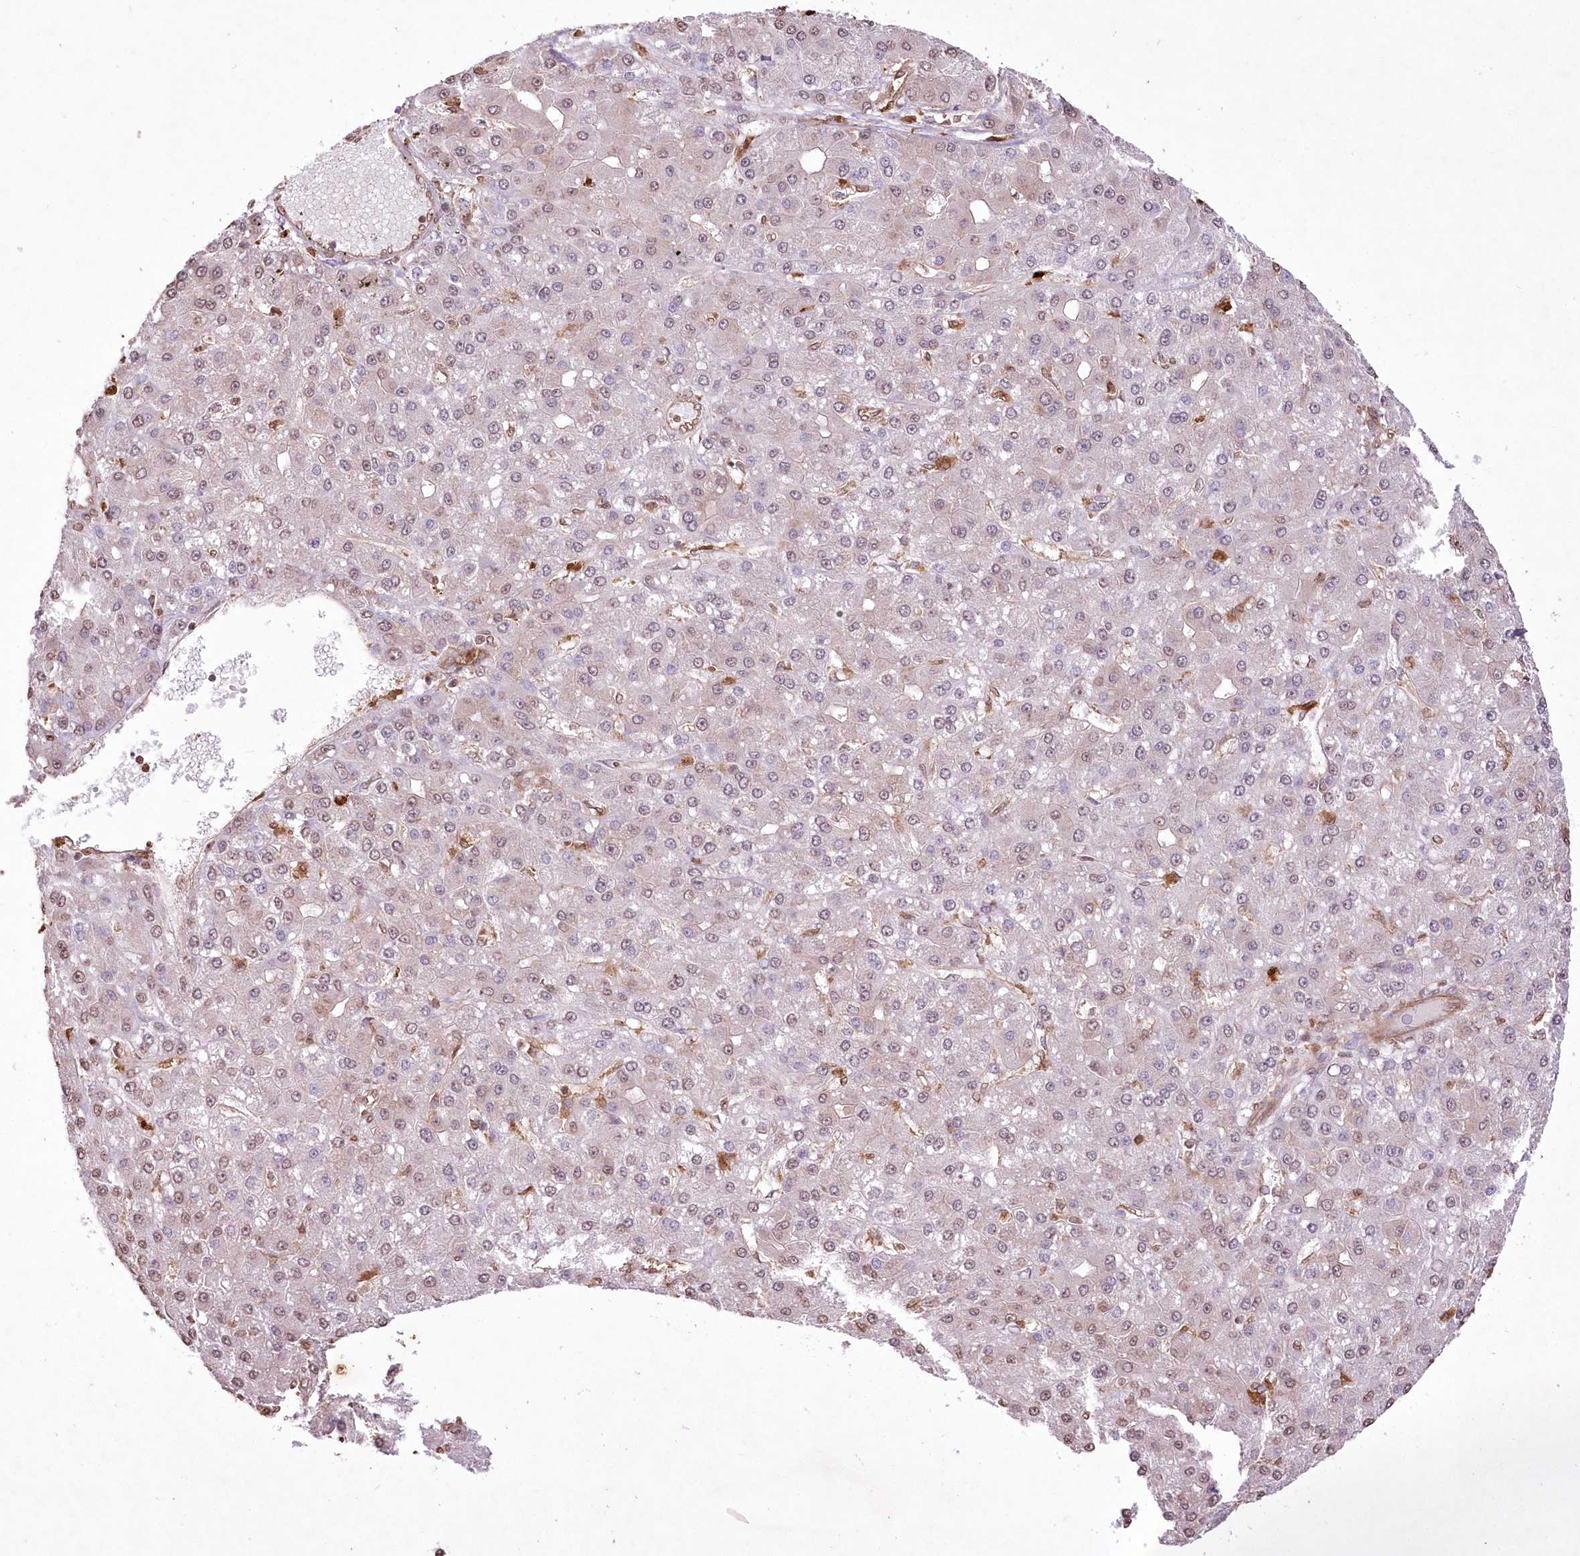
{"staining": {"intensity": "weak", "quantity": "25%-75%", "location": "nuclear"}, "tissue": "liver cancer", "cell_type": "Tumor cells", "image_type": "cancer", "snomed": [{"axis": "morphology", "description": "Carcinoma, Hepatocellular, NOS"}, {"axis": "topography", "description": "Liver"}], "caption": "Protein expression analysis of human hepatocellular carcinoma (liver) reveals weak nuclear expression in approximately 25%-75% of tumor cells.", "gene": "FCHO2", "patient": {"sex": "male", "age": 67}}